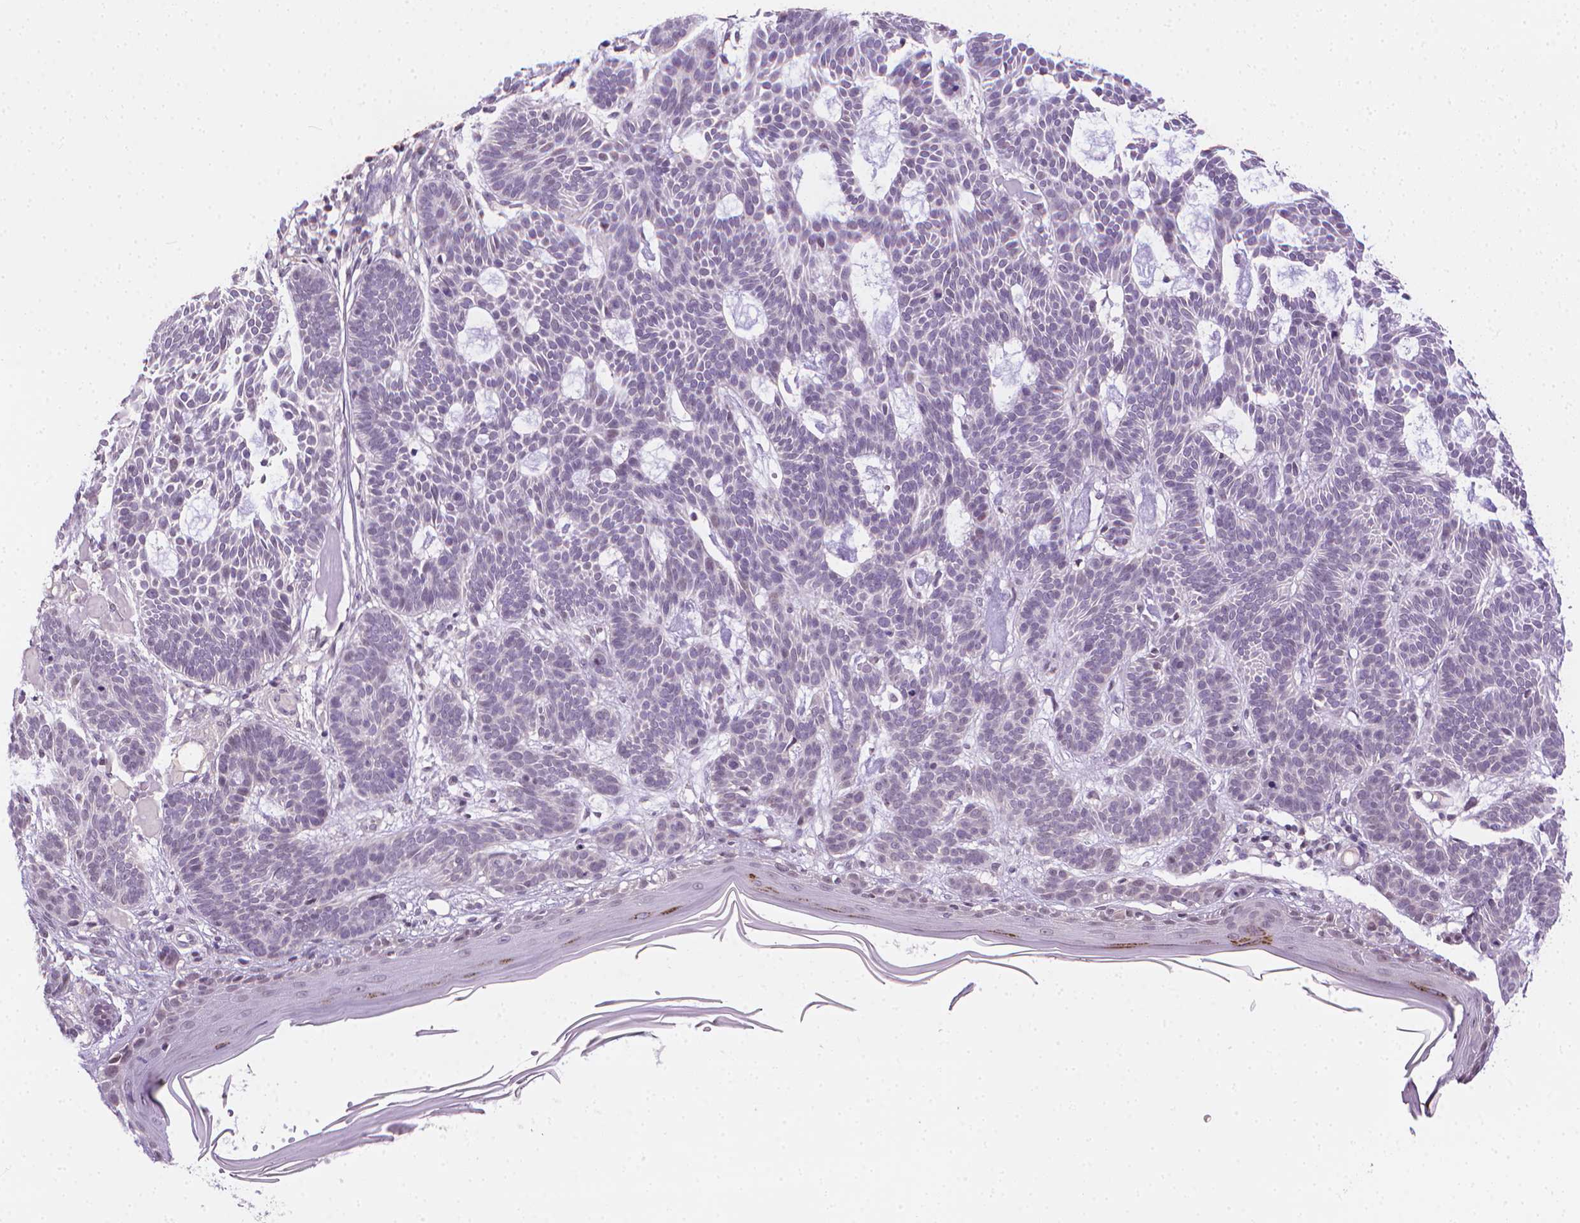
{"staining": {"intensity": "negative", "quantity": "none", "location": "none"}, "tissue": "skin cancer", "cell_type": "Tumor cells", "image_type": "cancer", "snomed": [{"axis": "morphology", "description": "Basal cell carcinoma"}, {"axis": "topography", "description": "Skin"}], "caption": "Tumor cells show no significant expression in skin cancer (basal cell carcinoma). (Stains: DAB IHC with hematoxylin counter stain, Microscopy: brightfield microscopy at high magnification).", "gene": "NCAN", "patient": {"sex": "male", "age": 85}}